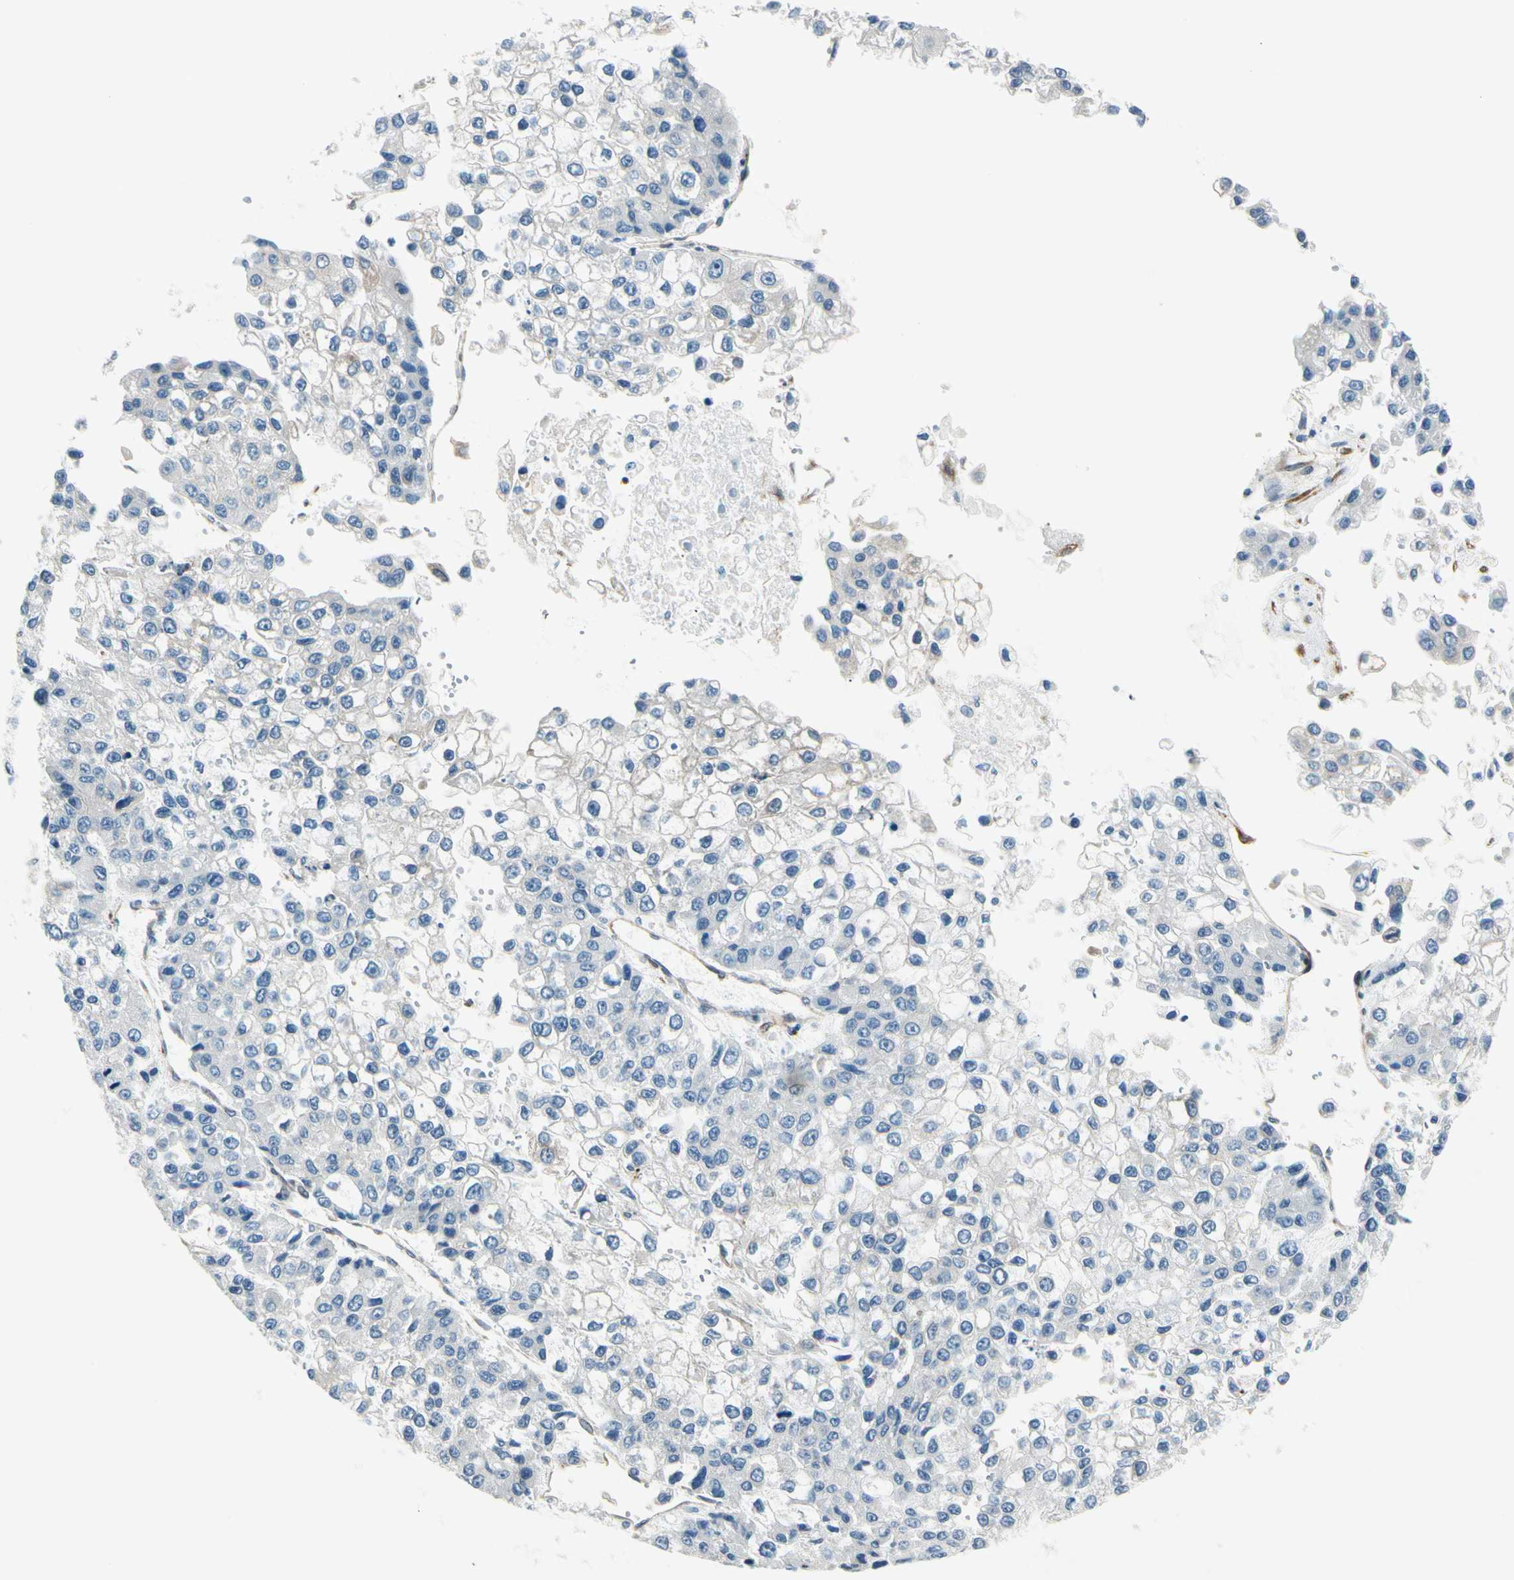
{"staining": {"intensity": "negative", "quantity": "none", "location": "none"}, "tissue": "liver cancer", "cell_type": "Tumor cells", "image_type": "cancer", "snomed": [{"axis": "morphology", "description": "Carcinoma, Hepatocellular, NOS"}, {"axis": "topography", "description": "Liver"}], "caption": "DAB immunohistochemical staining of liver cancer (hepatocellular carcinoma) shows no significant expression in tumor cells.", "gene": "FKBP7", "patient": {"sex": "female", "age": 66}}